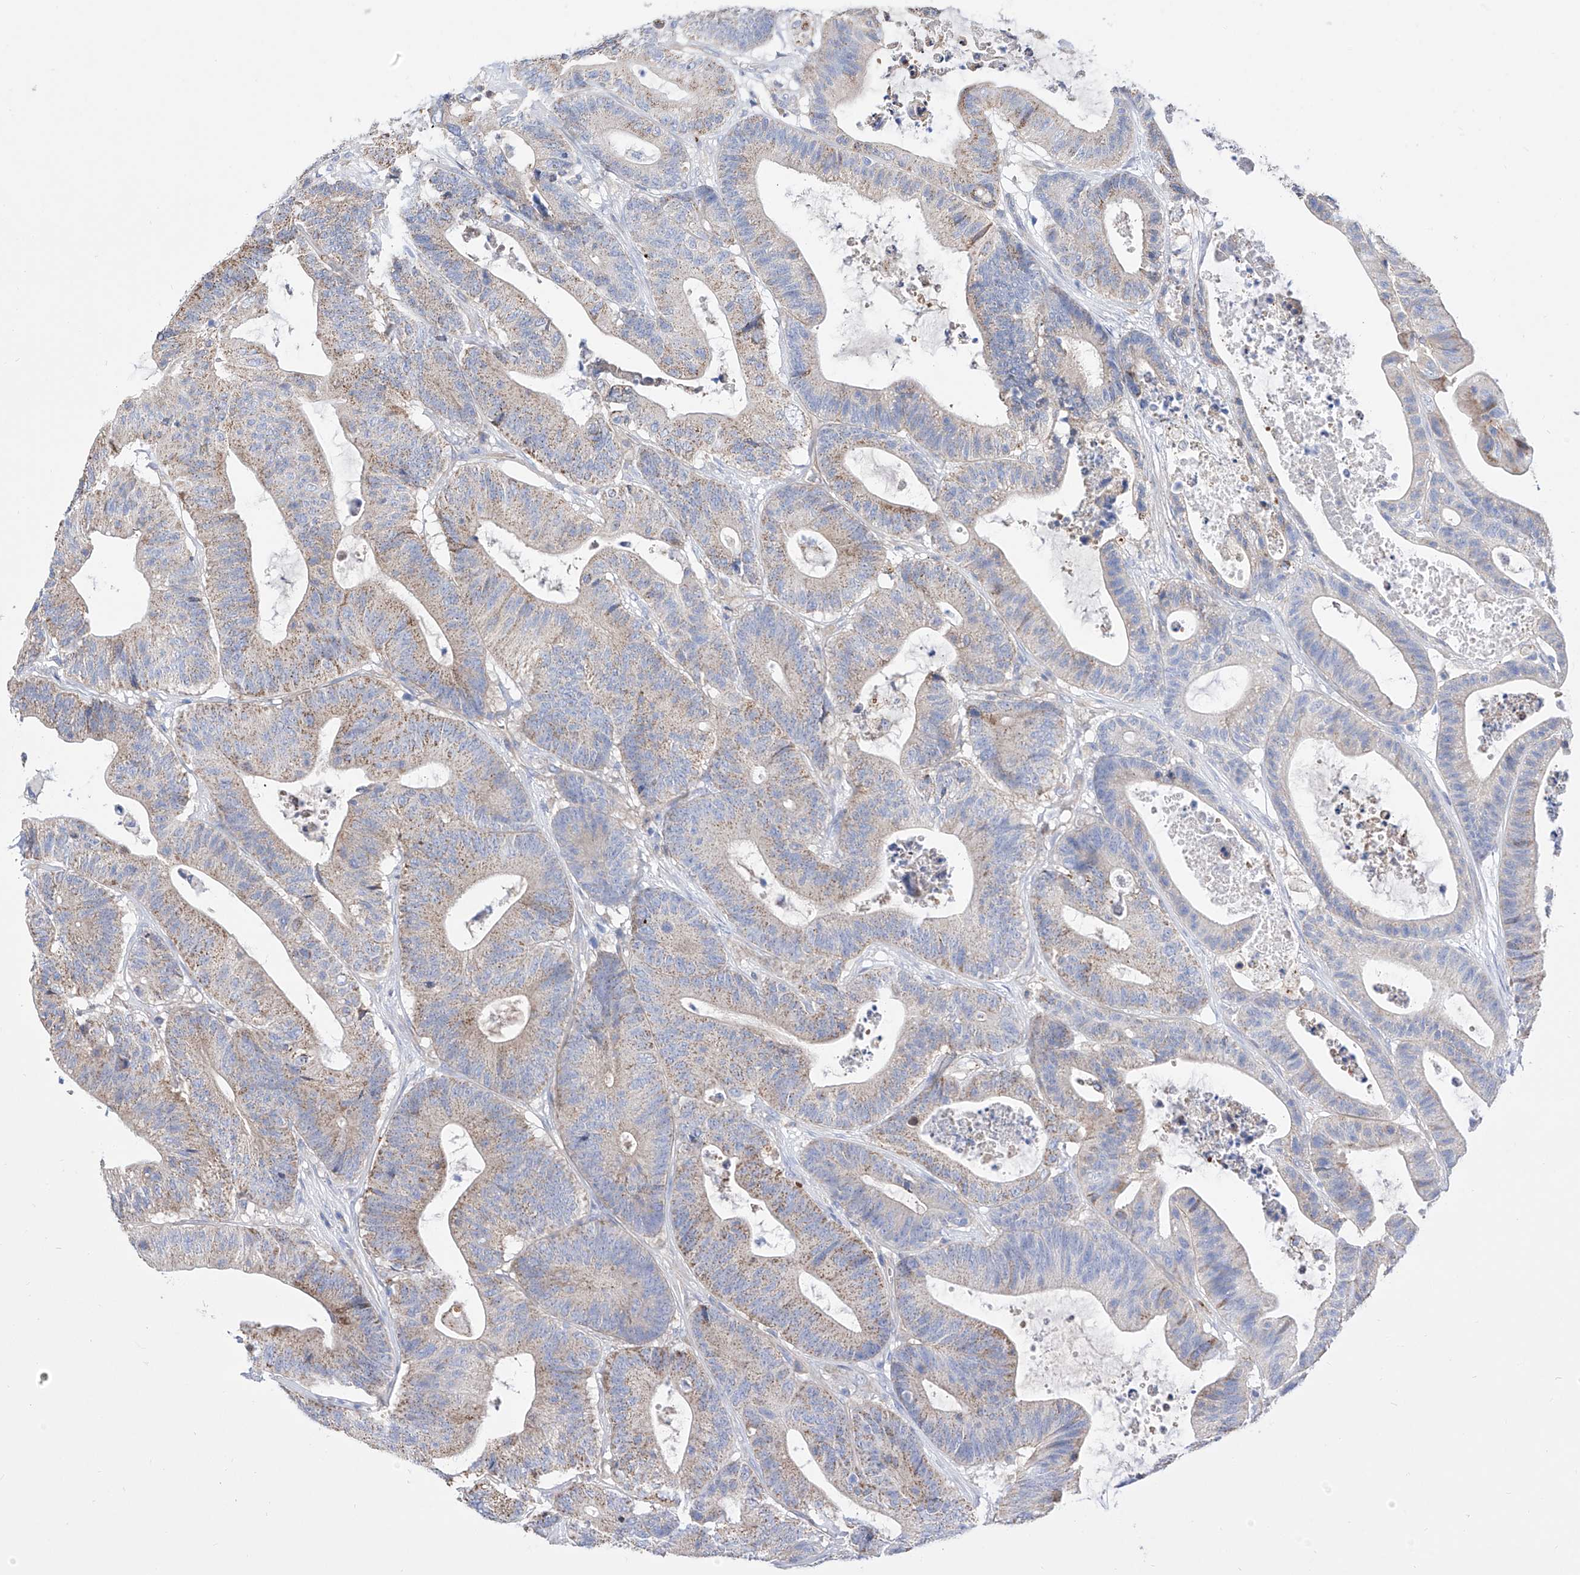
{"staining": {"intensity": "weak", "quantity": "25%-75%", "location": "cytoplasmic/membranous"}, "tissue": "colorectal cancer", "cell_type": "Tumor cells", "image_type": "cancer", "snomed": [{"axis": "morphology", "description": "Adenocarcinoma, NOS"}, {"axis": "topography", "description": "Colon"}], "caption": "Adenocarcinoma (colorectal) stained with DAB immunohistochemistry (IHC) reveals low levels of weak cytoplasmic/membranous expression in approximately 25%-75% of tumor cells. Ihc stains the protein of interest in brown and the nuclei are stained blue.", "gene": "ZNF653", "patient": {"sex": "female", "age": 84}}